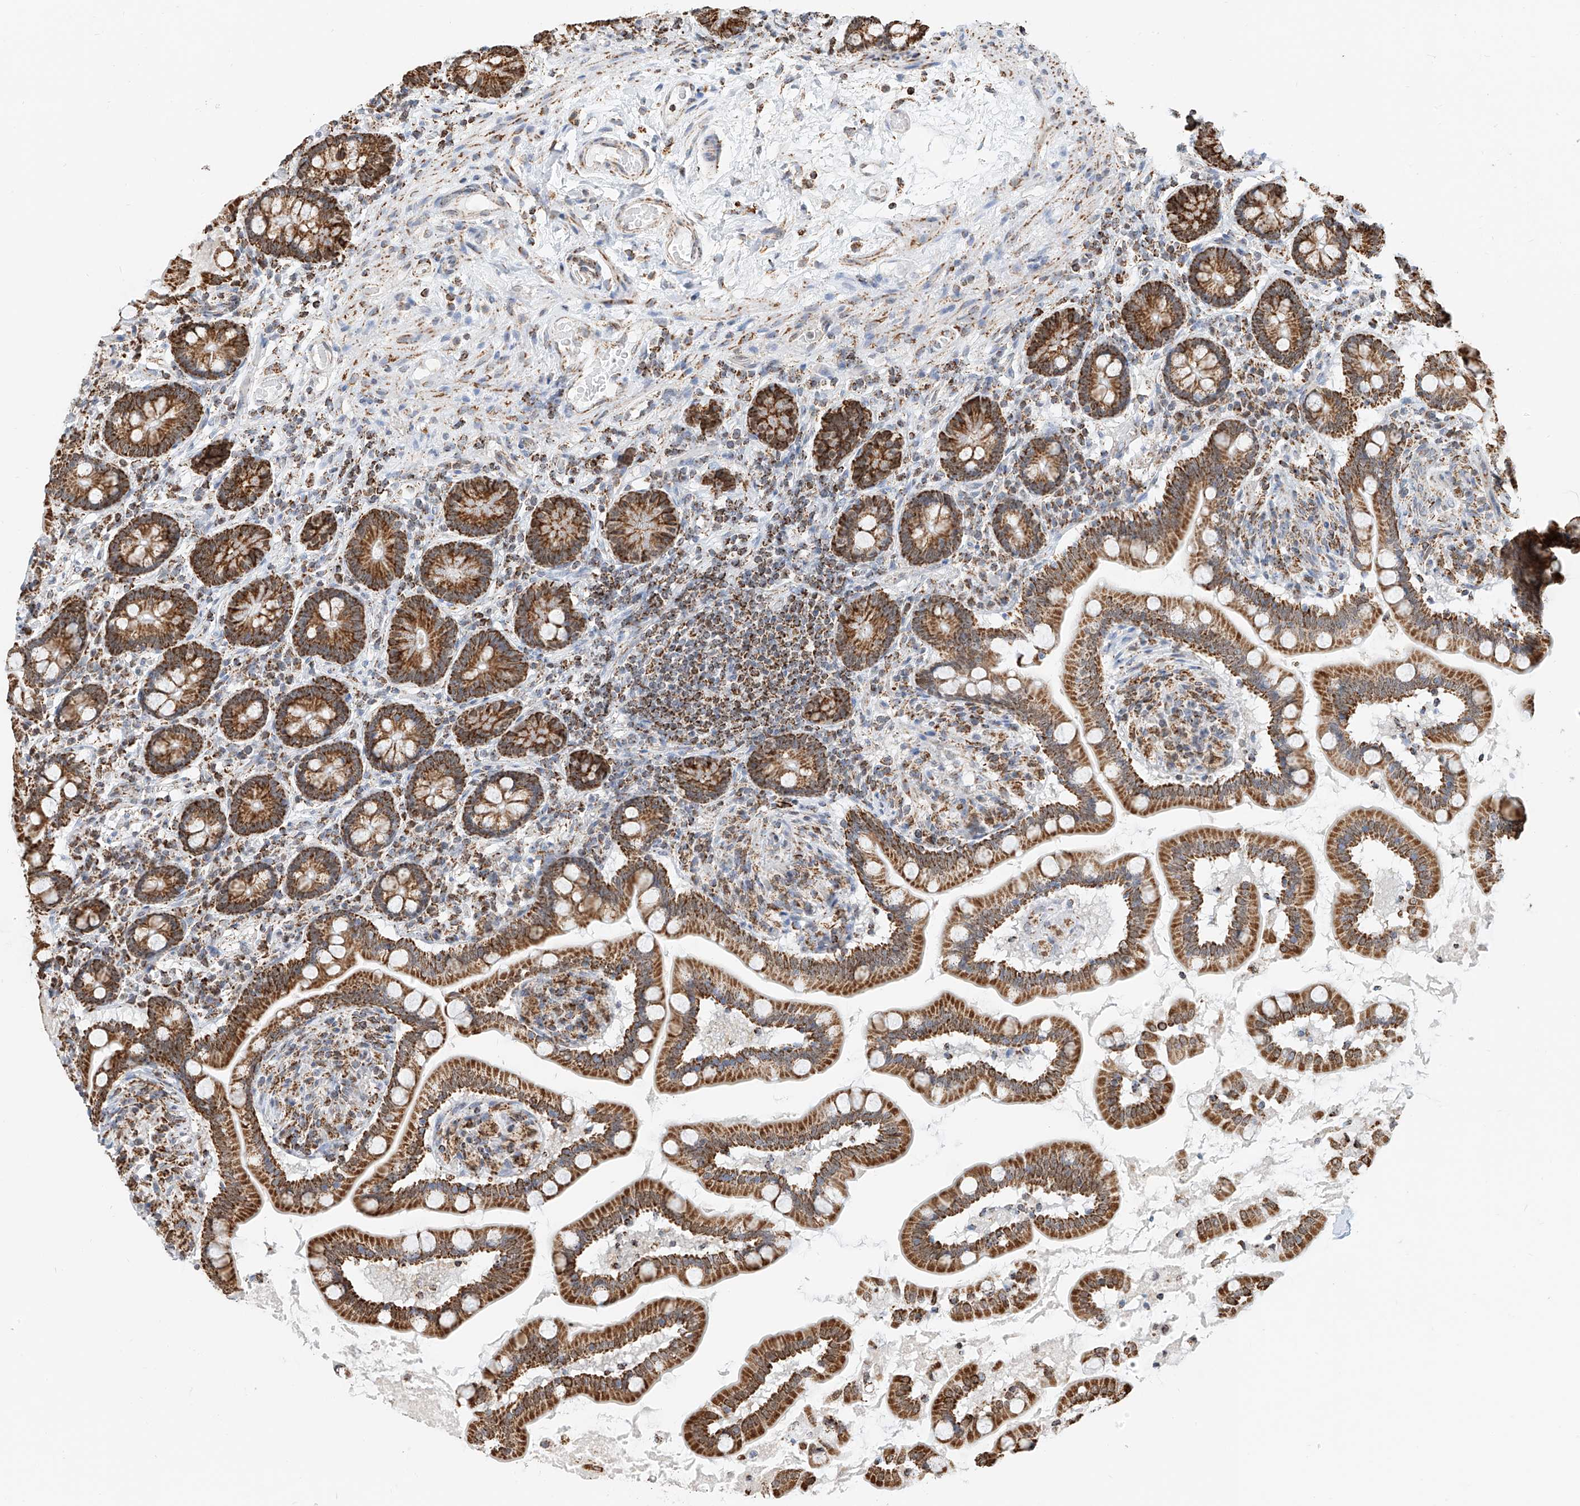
{"staining": {"intensity": "moderate", "quantity": ">75%", "location": "cytoplasmic/membranous"}, "tissue": "small intestine", "cell_type": "Glandular cells", "image_type": "normal", "snomed": [{"axis": "morphology", "description": "Normal tissue, NOS"}, {"axis": "topography", "description": "Small intestine"}], "caption": "DAB immunohistochemical staining of unremarkable small intestine exhibits moderate cytoplasmic/membranous protein positivity in approximately >75% of glandular cells. The staining is performed using DAB brown chromogen to label protein expression. The nuclei are counter-stained blue using hematoxylin.", "gene": "PPA2", "patient": {"sex": "female", "age": 64}}